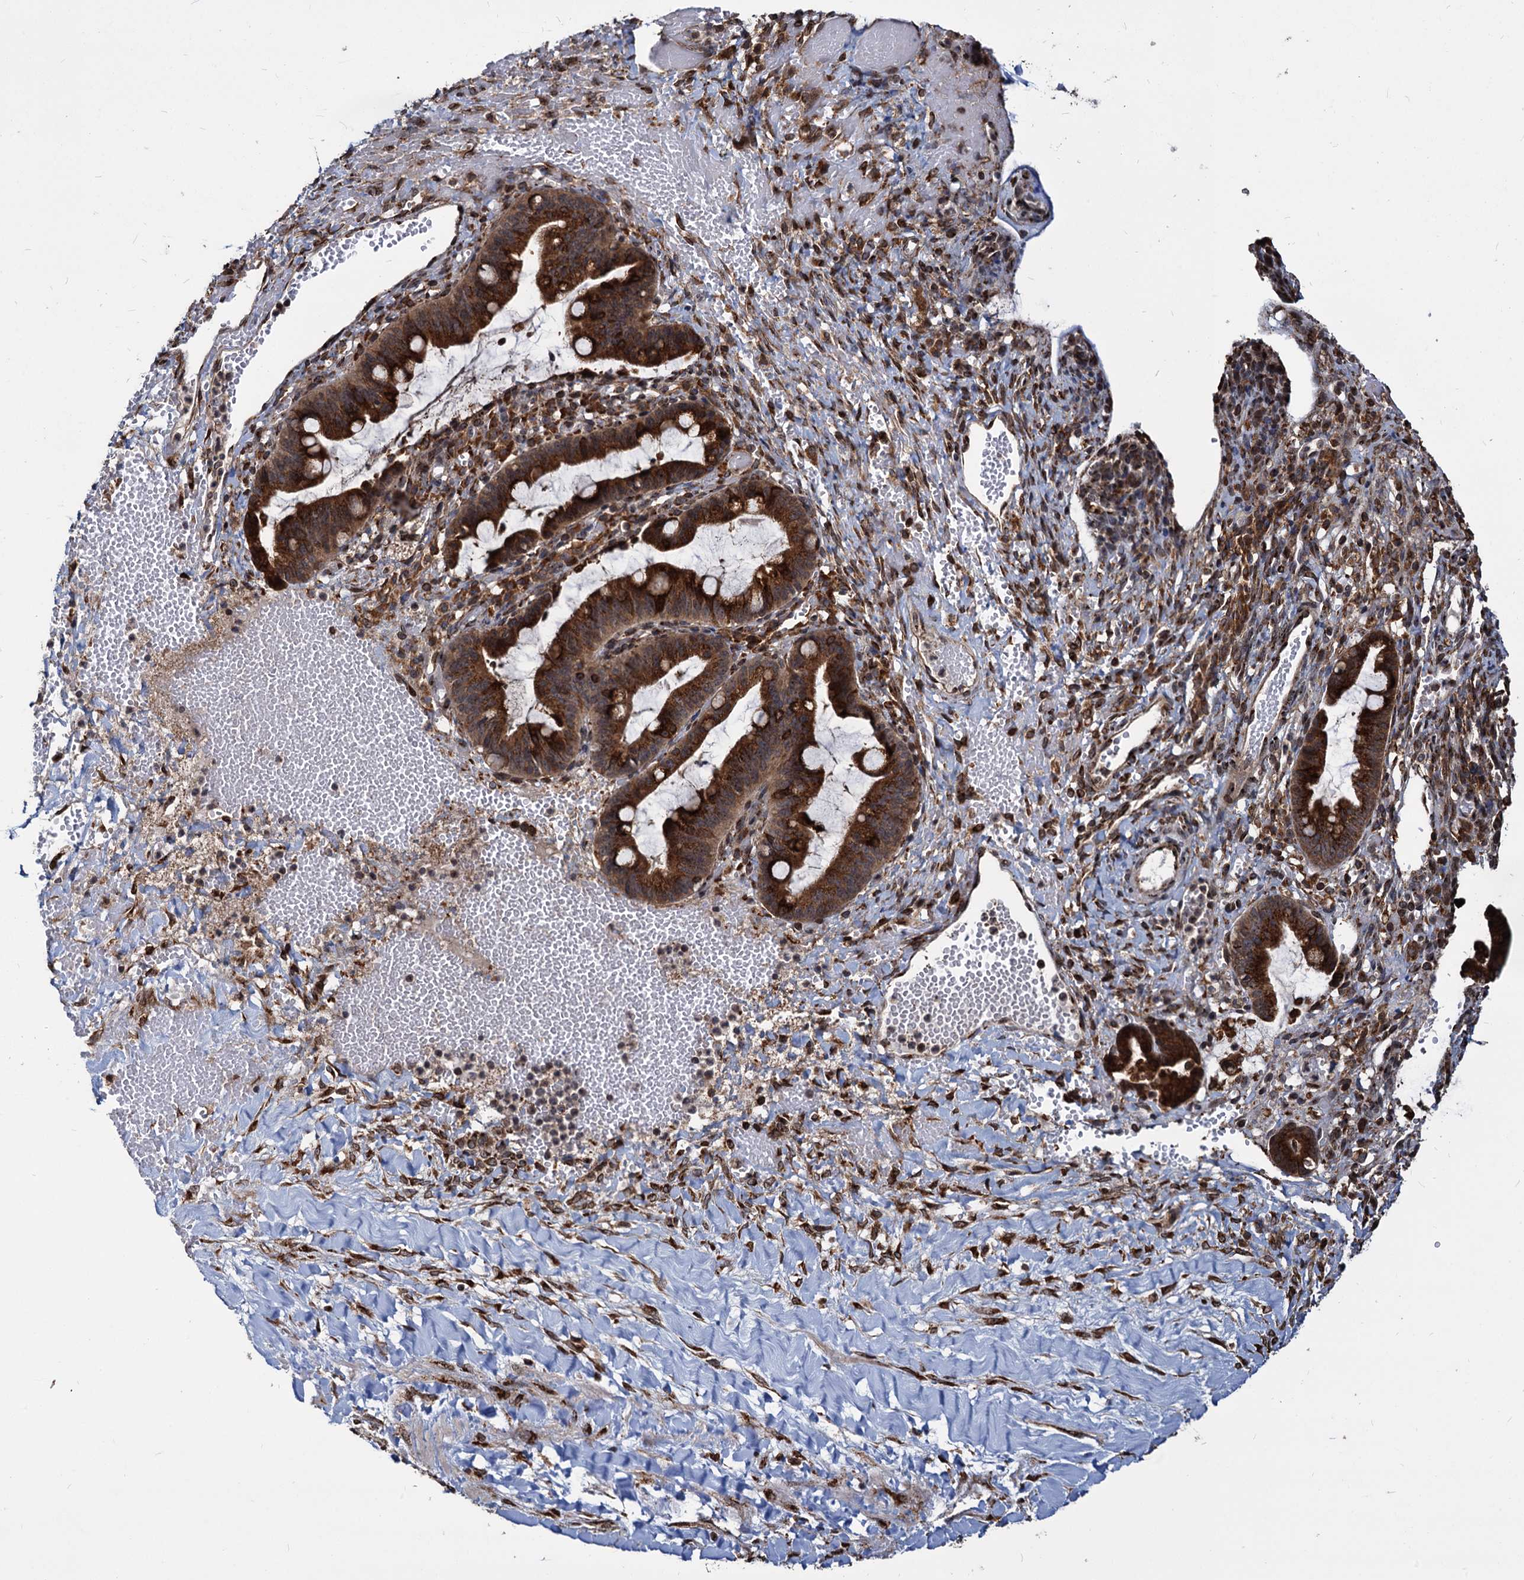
{"staining": {"intensity": "strong", "quantity": ">75%", "location": "cytoplasmic/membranous"}, "tissue": "ovarian cancer", "cell_type": "Tumor cells", "image_type": "cancer", "snomed": [{"axis": "morphology", "description": "Cystadenocarcinoma, mucinous, NOS"}, {"axis": "topography", "description": "Ovary"}], "caption": "Immunohistochemistry (IHC) (DAB (3,3'-diaminobenzidine)) staining of mucinous cystadenocarcinoma (ovarian) displays strong cytoplasmic/membranous protein staining in approximately >75% of tumor cells.", "gene": "SAAL1", "patient": {"sex": "female", "age": 73}}